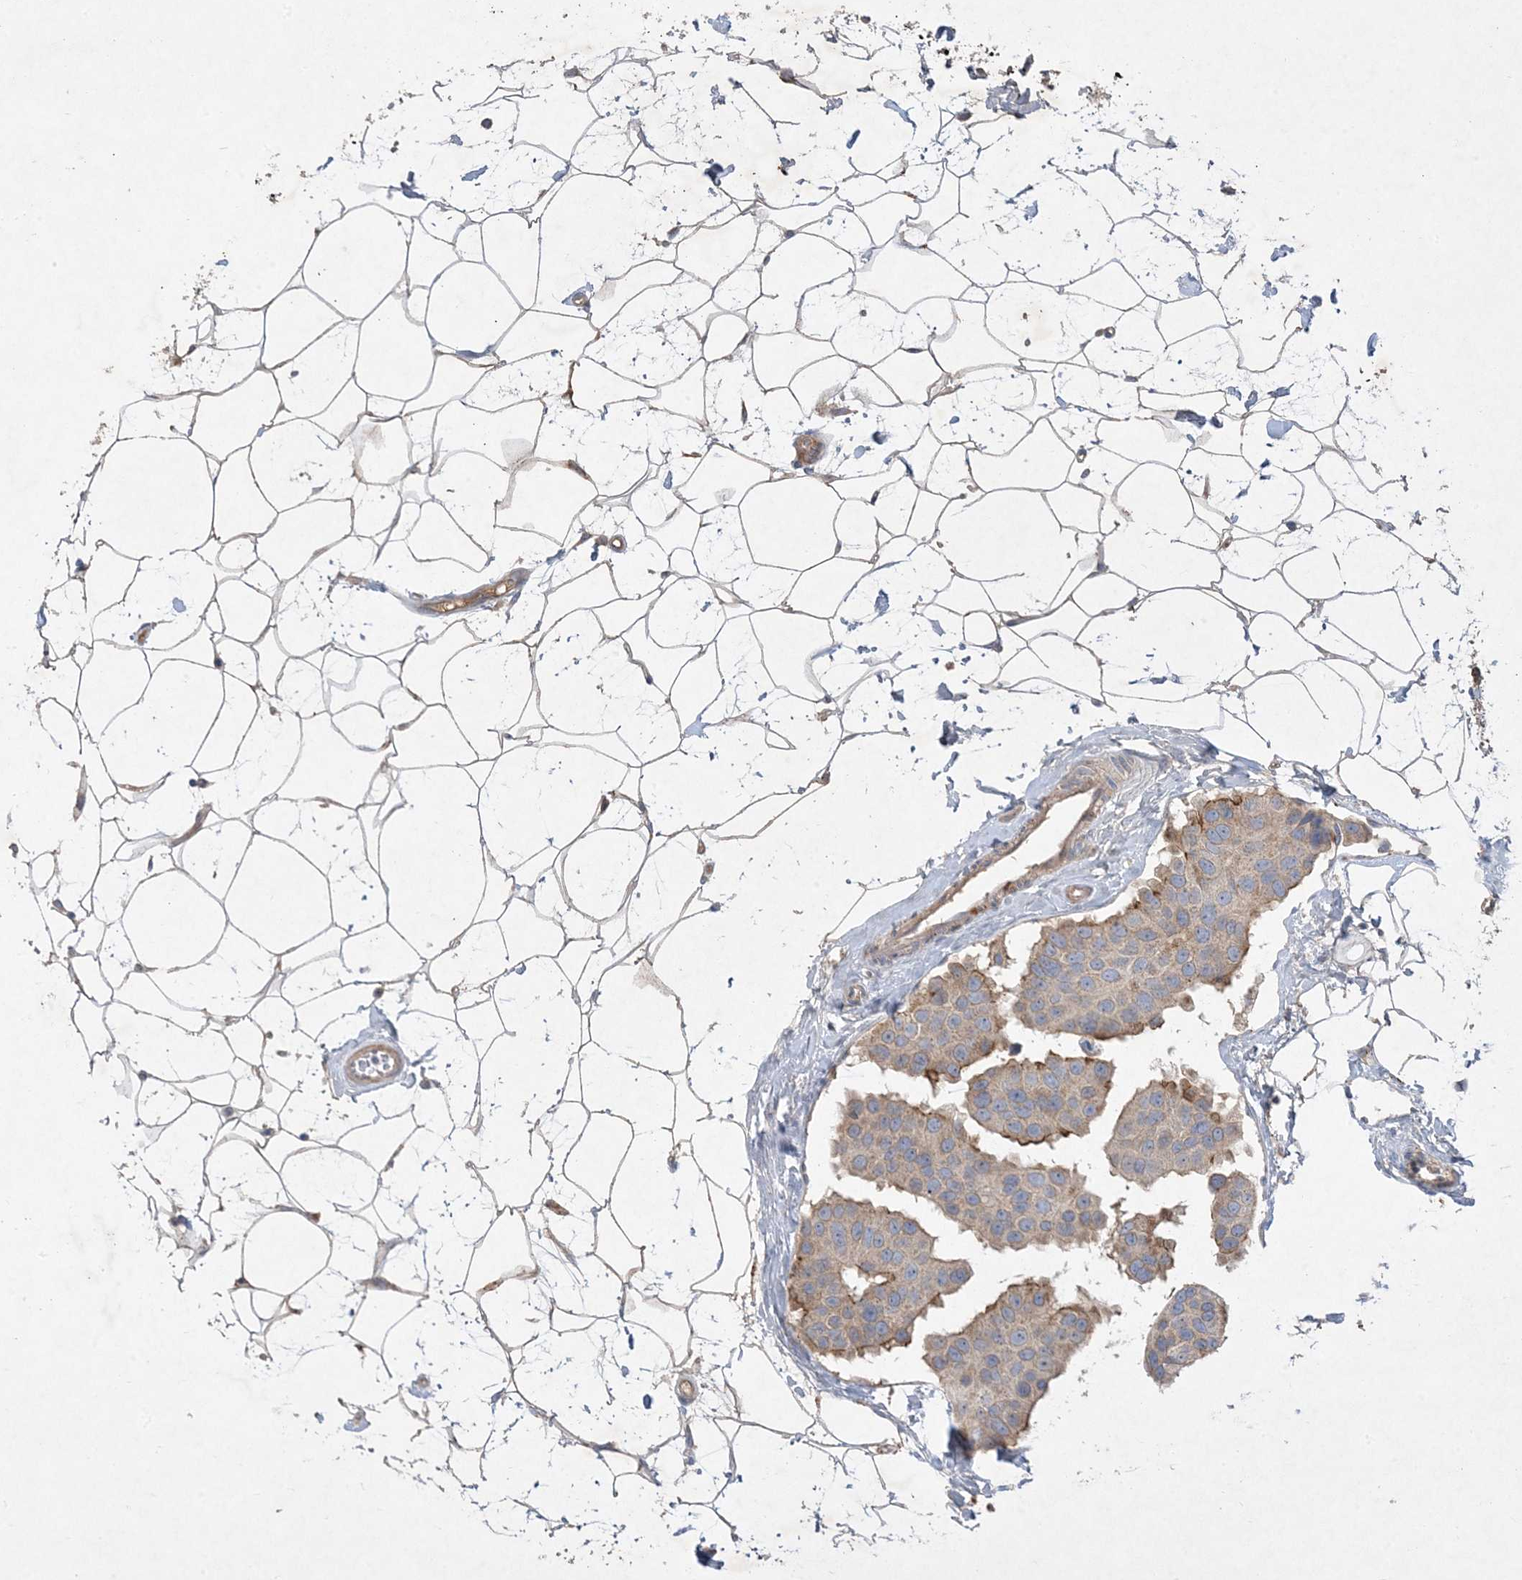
{"staining": {"intensity": "weak", "quantity": ">75%", "location": "cytoplasmic/membranous"}, "tissue": "breast cancer", "cell_type": "Tumor cells", "image_type": "cancer", "snomed": [{"axis": "morphology", "description": "Normal tissue, NOS"}, {"axis": "morphology", "description": "Duct carcinoma"}, {"axis": "topography", "description": "Breast"}], "caption": "Breast intraductal carcinoma stained for a protein (brown) shows weak cytoplasmic/membranous positive staining in about >75% of tumor cells.", "gene": "MASP2", "patient": {"sex": "female", "age": 39}}